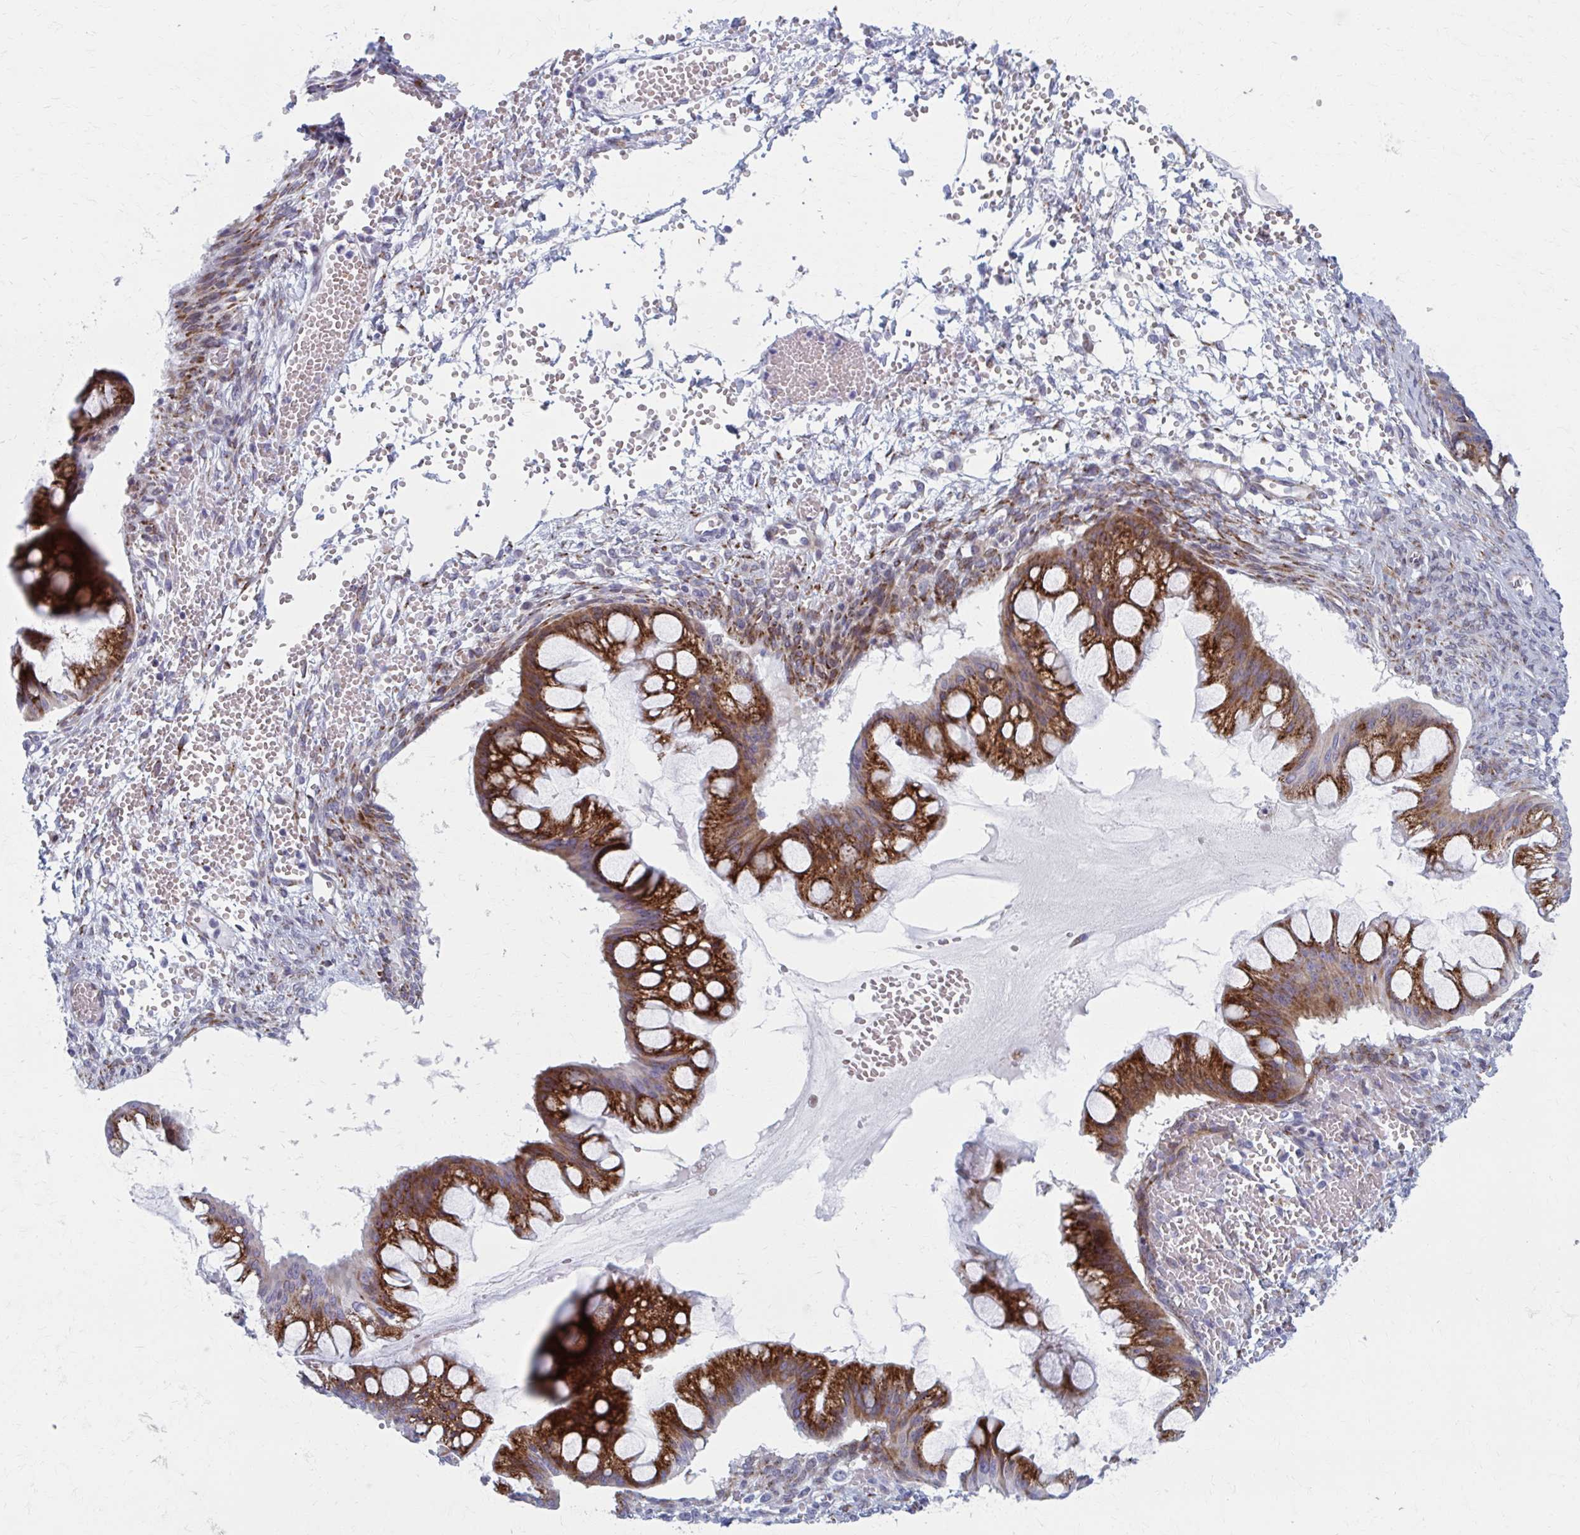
{"staining": {"intensity": "strong", "quantity": ">75%", "location": "cytoplasmic/membranous"}, "tissue": "ovarian cancer", "cell_type": "Tumor cells", "image_type": "cancer", "snomed": [{"axis": "morphology", "description": "Cystadenocarcinoma, mucinous, NOS"}, {"axis": "topography", "description": "Ovary"}], "caption": "Human mucinous cystadenocarcinoma (ovarian) stained with a protein marker displays strong staining in tumor cells.", "gene": "OLFM2", "patient": {"sex": "female", "age": 73}}